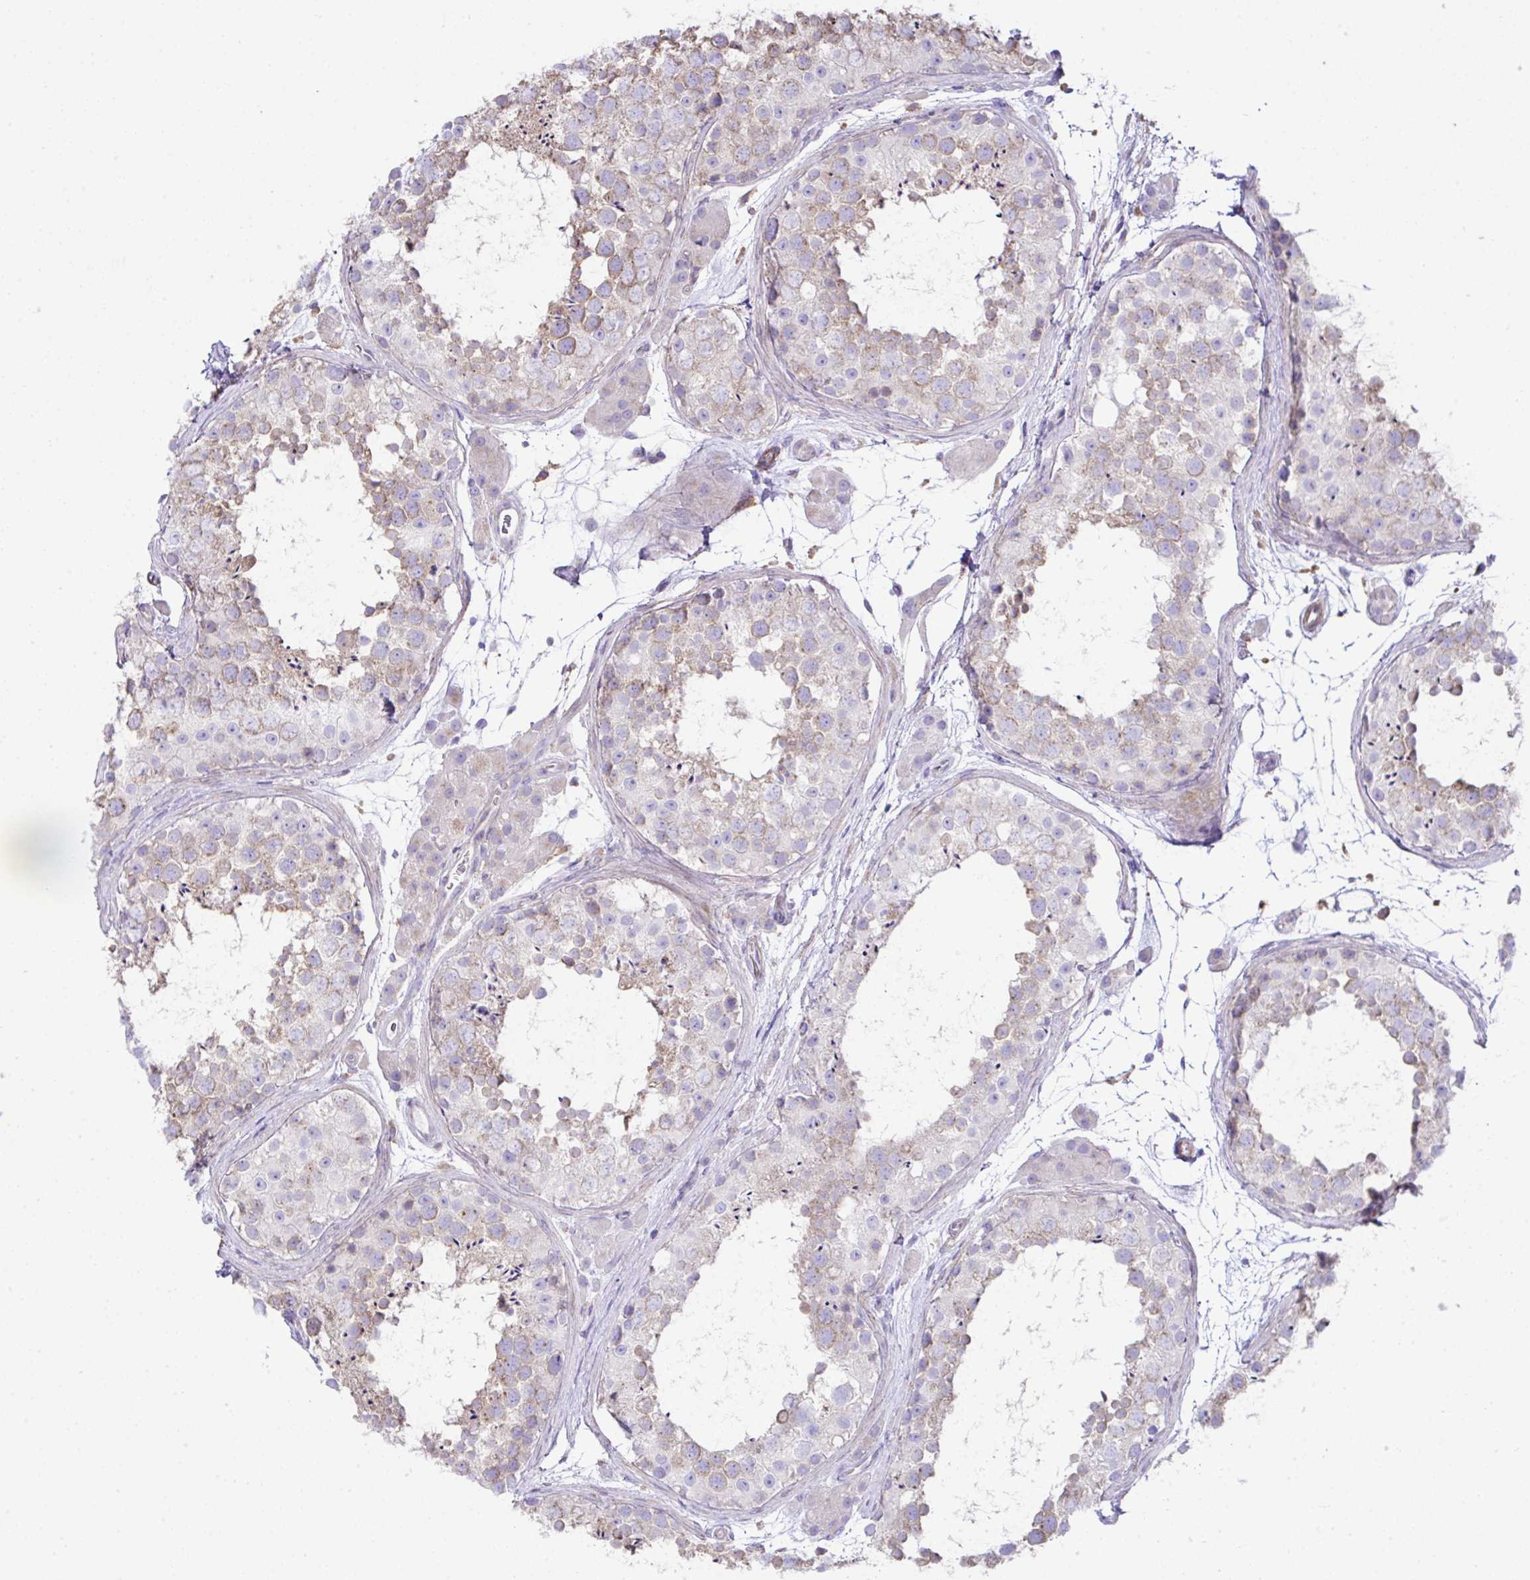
{"staining": {"intensity": "moderate", "quantity": "25%-75%", "location": "cytoplasmic/membranous"}, "tissue": "testis", "cell_type": "Cells in seminiferous ducts", "image_type": "normal", "snomed": [{"axis": "morphology", "description": "Normal tissue, NOS"}, {"axis": "topography", "description": "Testis"}], "caption": "Approximately 25%-75% of cells in seminiferous ducts in unremarkable testis reveal moderate cytoplasmic/membranous protein expression as visualized by brown immunohistochemical staining.", "gene": "OR4P4", "patient": {"sex": "male", "age": 41}}